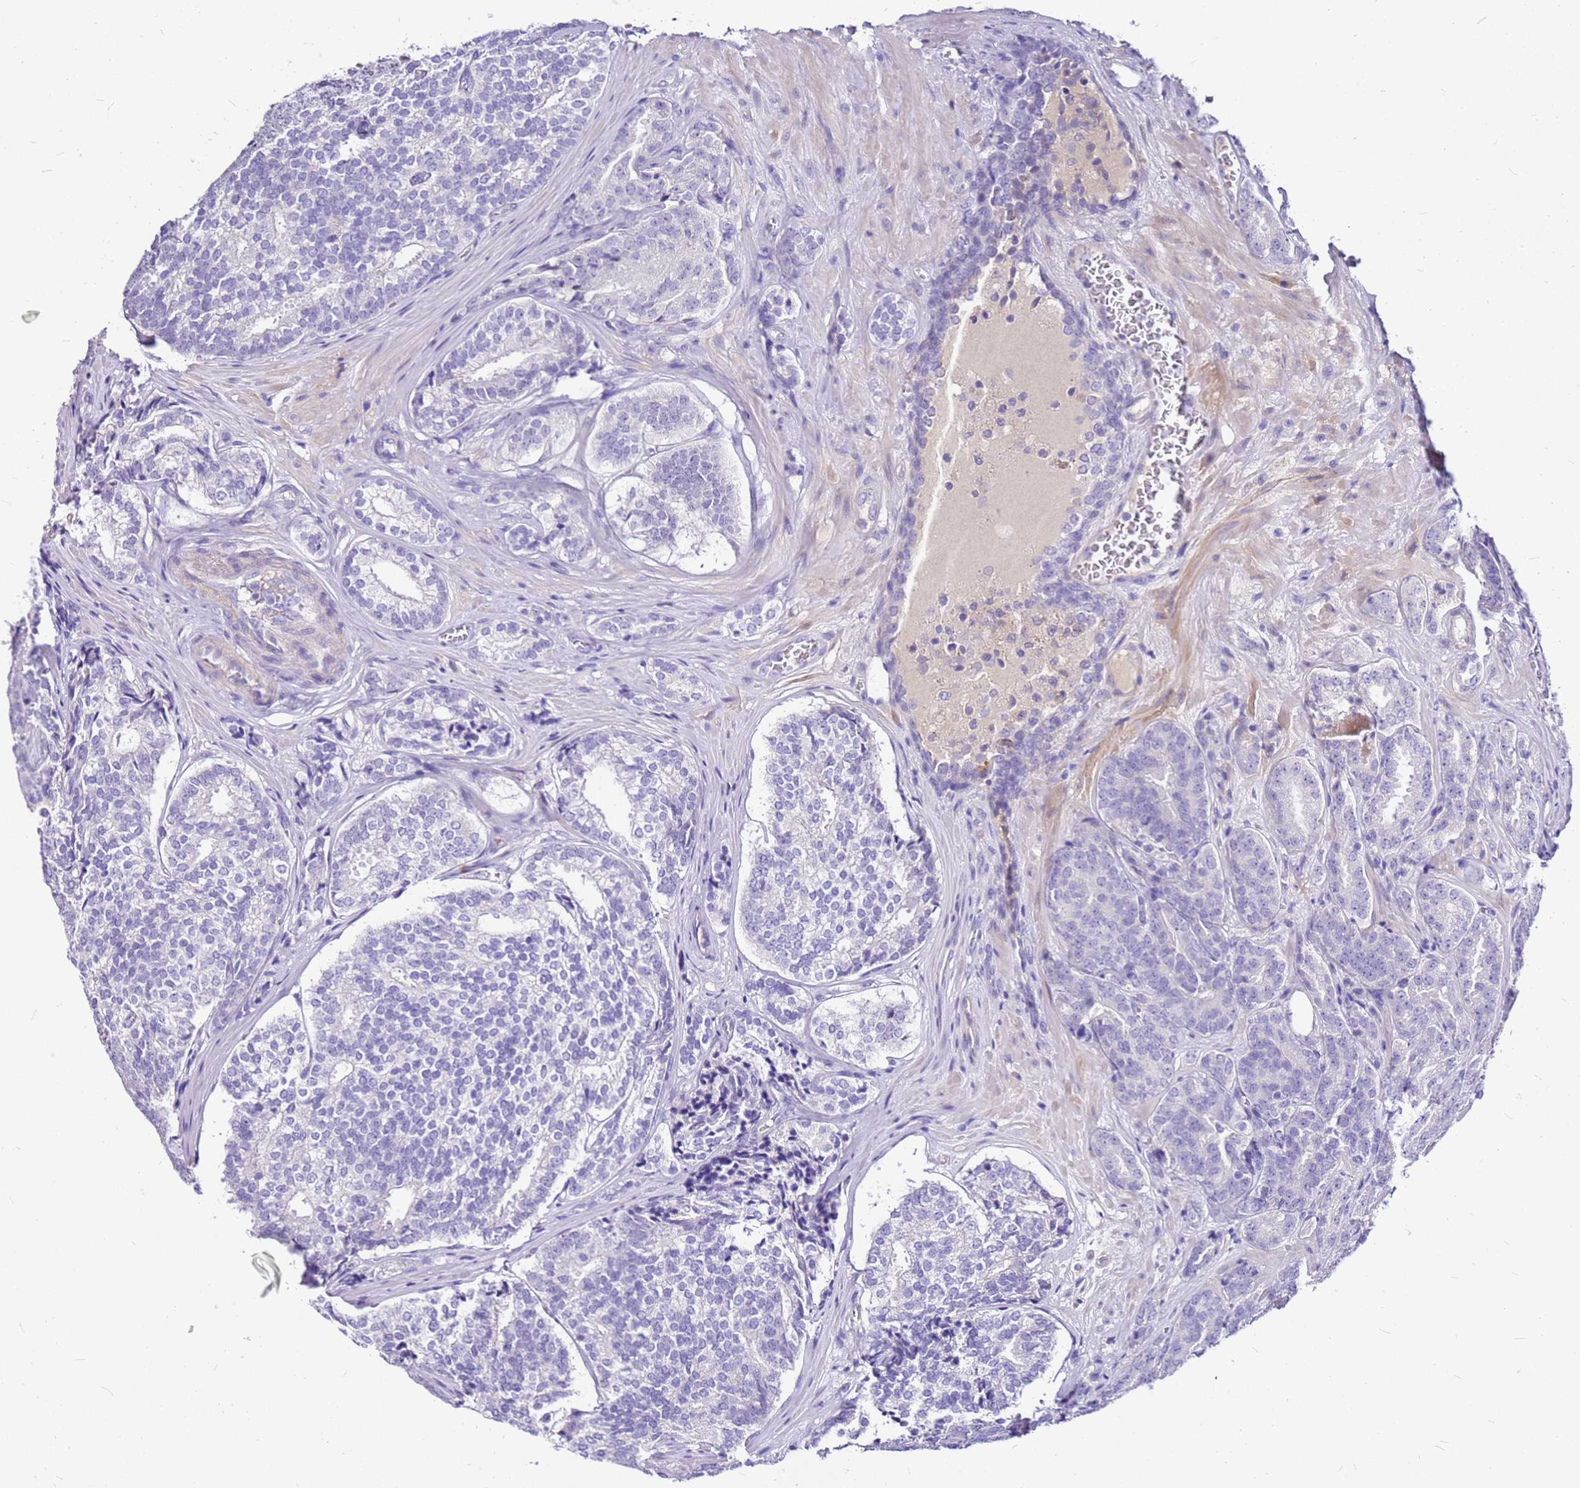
{"staining": {"intensity": "negative", "quantity": "none", "location": "none"}, "tissue": "prostate cancer", "cell_type": "Tumor cells", "image_type": "cancer", "snomed": [{"axis": "morphology", "description": "Adenocarcinoma, High grade"}, {"axis": "topography", "description": "Prostate"}], "caption": "Protein analysis of adenocarcinoma (high-grade) (prostate) shows no significant expression in tumor cells.", "gene": "DCDC2B", "patient": {"sex": "male", "age": 63}}